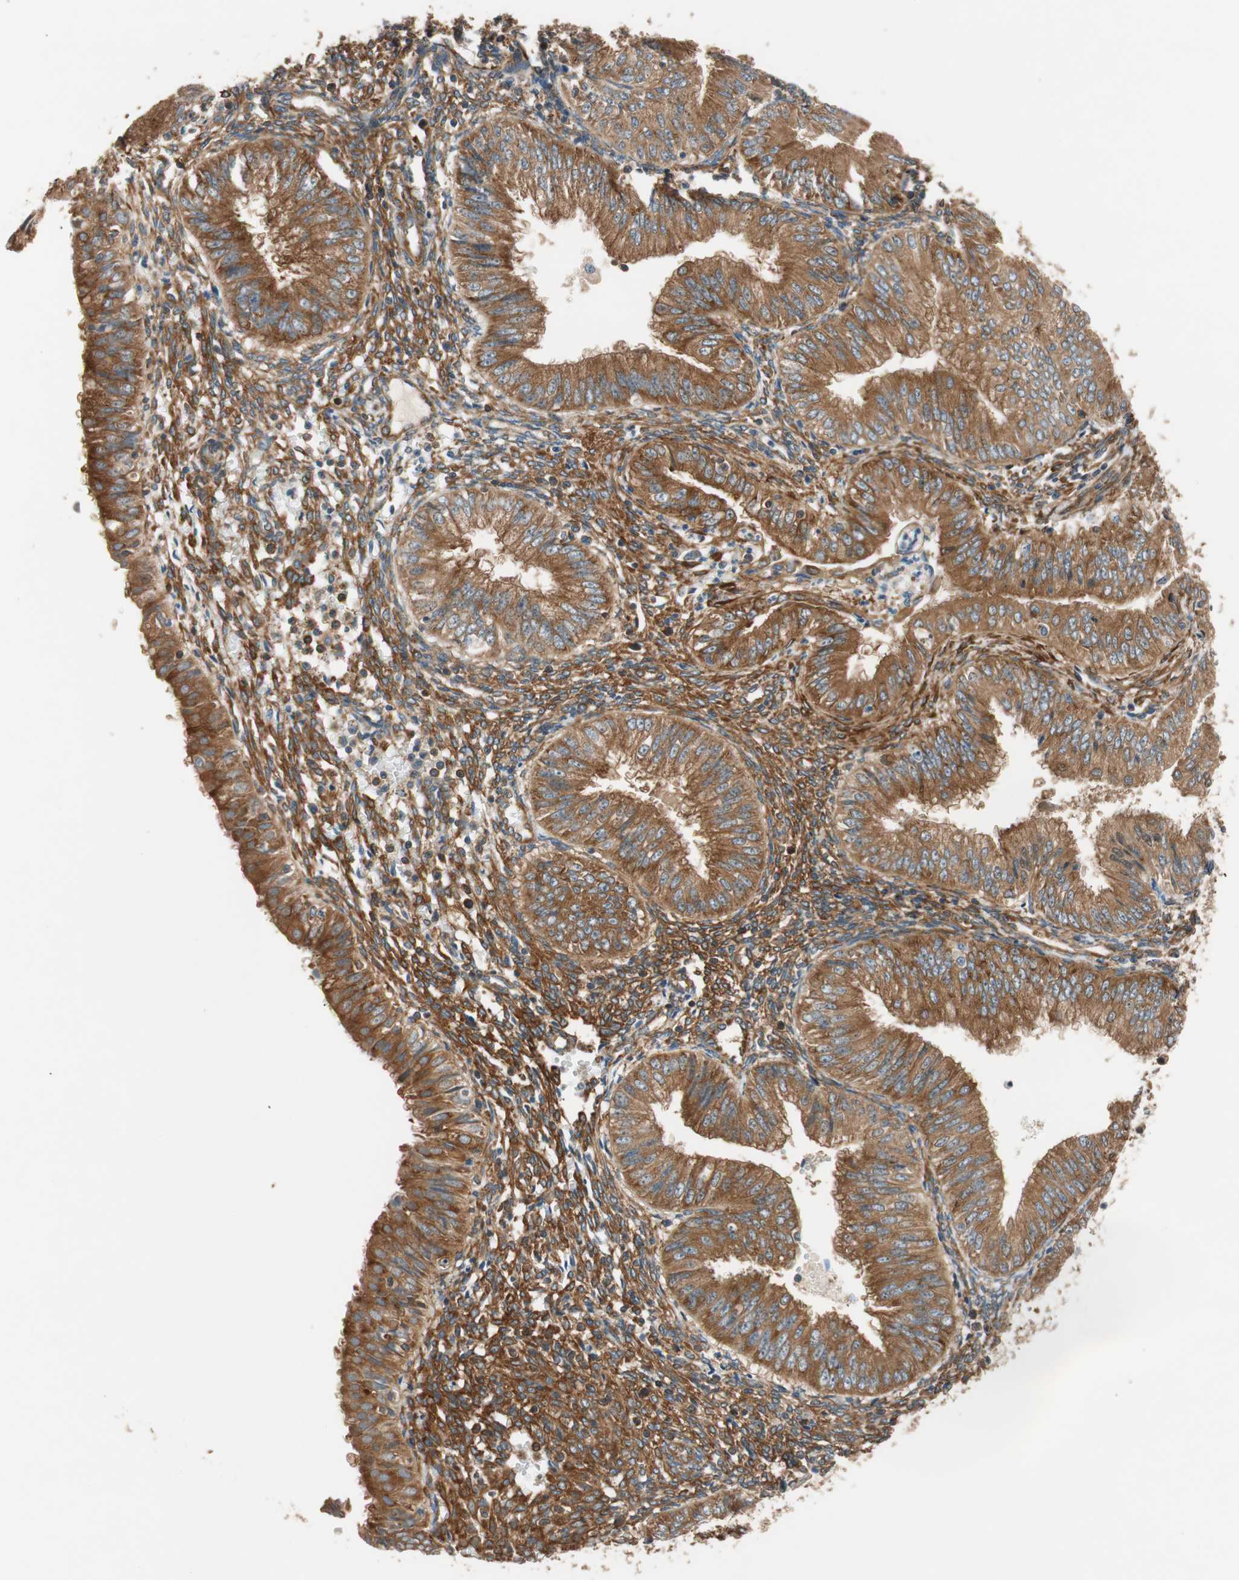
{"staining": {"intensity": "strong", "quantity": ">75%", "location": "cytoplasmic/membranous"}, "tissue": "endometrial cancer", "cell_type": "Tumor cells", "image_type": "cancer", "snomed": [{"axis": "morphology", "description": "Normal tissue, NOS"}, {"axis": "morphology", "description": "Adenocarcinoma, NOS"}, {"axis": "topography", "description": "Endometrium"}], "caption": "This histopathology image reveals immunohistochemistry staining of human adenocarcinoma (endometrial), with high strong cytoplasmic/membranous staining in approximately >75% of tumor cells.", "gene": "WASL", "patient": {"sex": "female", "age": 53}}